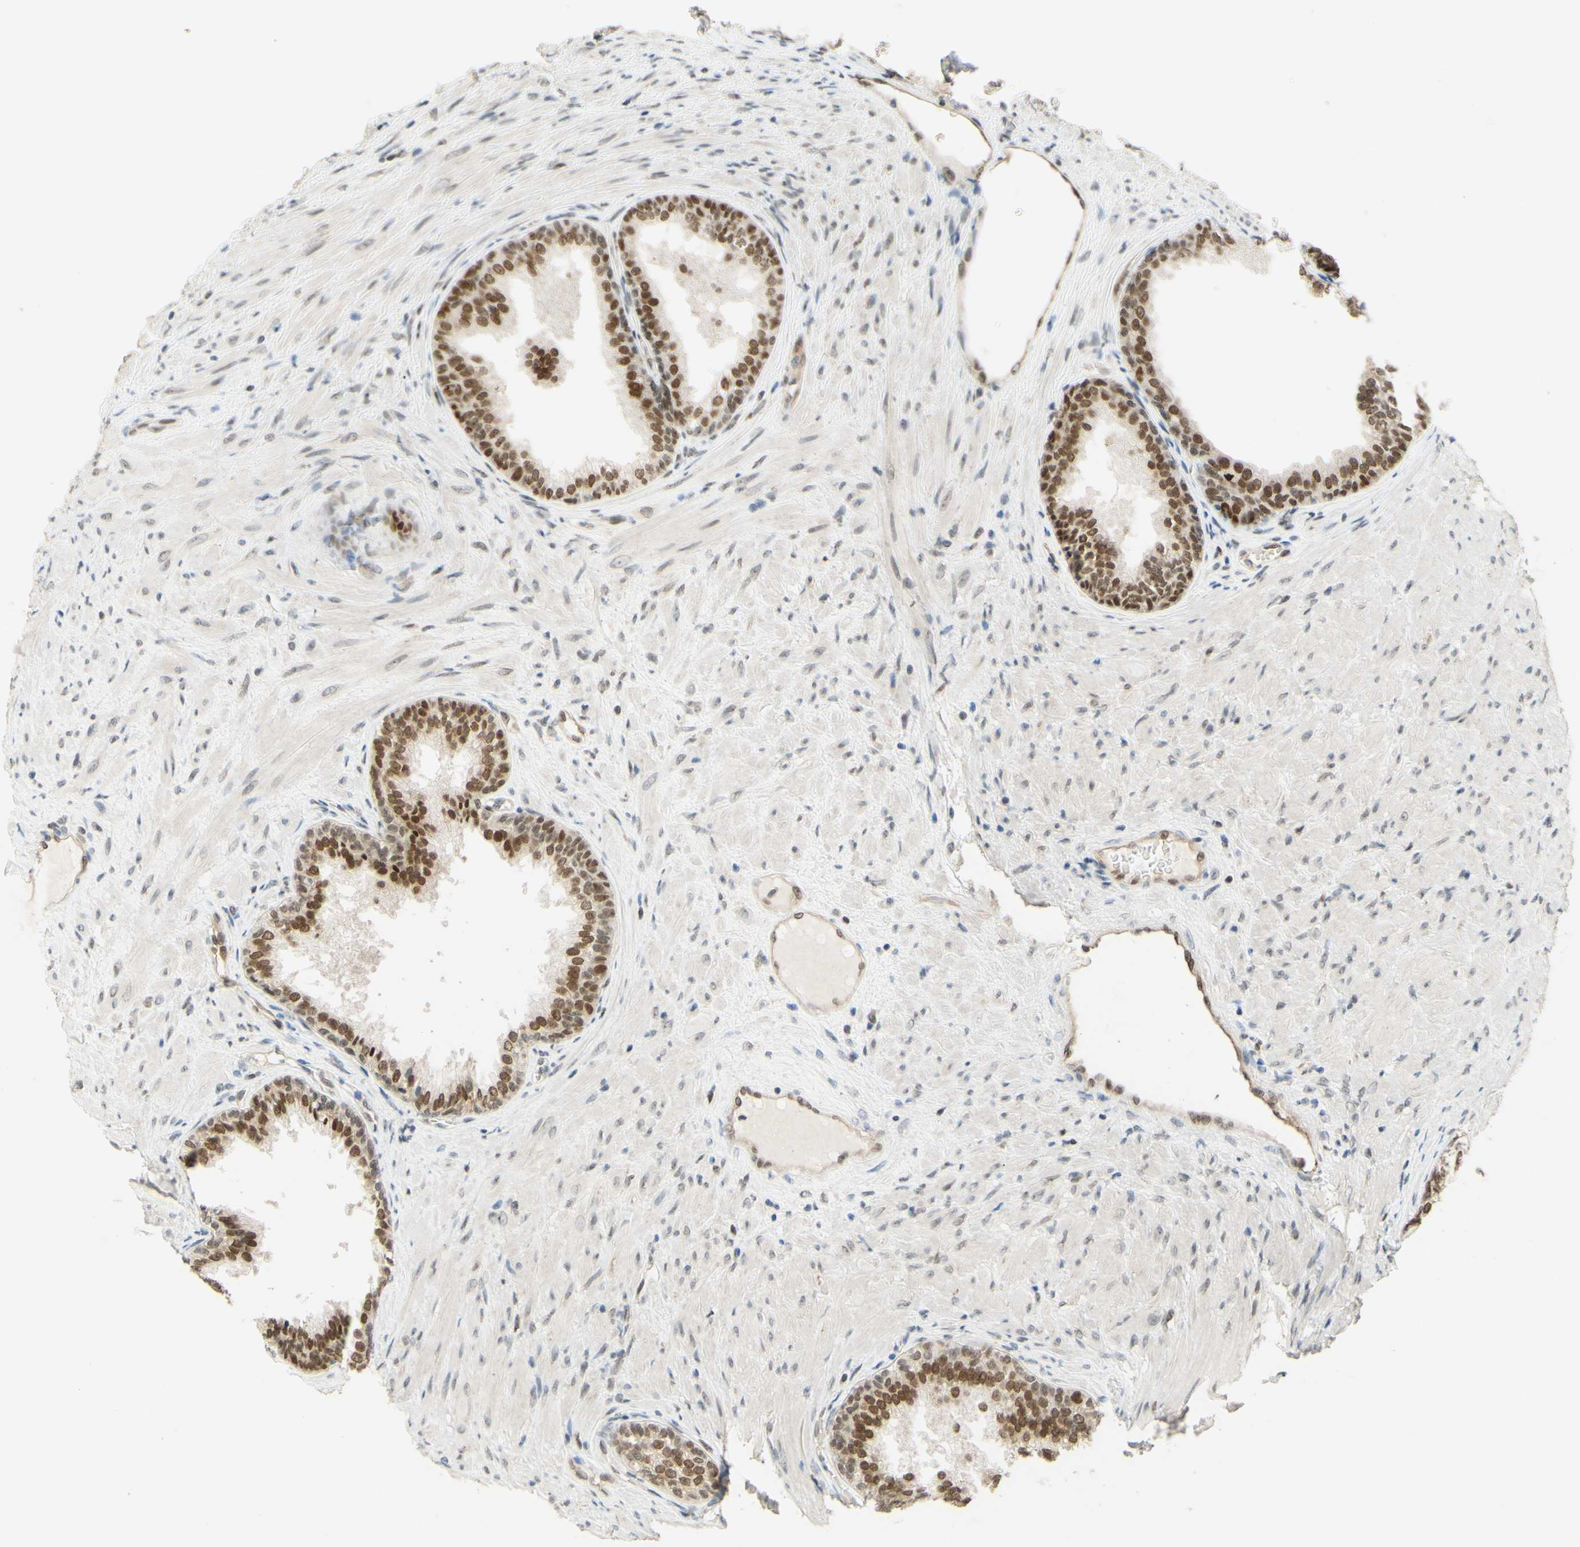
{"staining": {"intensity": "moderate", "quantity": ">75%", "location": "nuclear"}, "tissue": "prostate", "cell_type": "Glandular cells", "image_type": "normal", "snomed": [{"axis": "morphology", "description": "Normal tissue, NOS"}, {"axis": "topography", "description": "Prostate"}], "caption": "The immunohistochemical stain highlights moderate nuclear staining in glandular cells of normal prostate. Nuclei are stained in blue.", "gene": "POLB", "patient": {"sex": "male", "age": 76}}